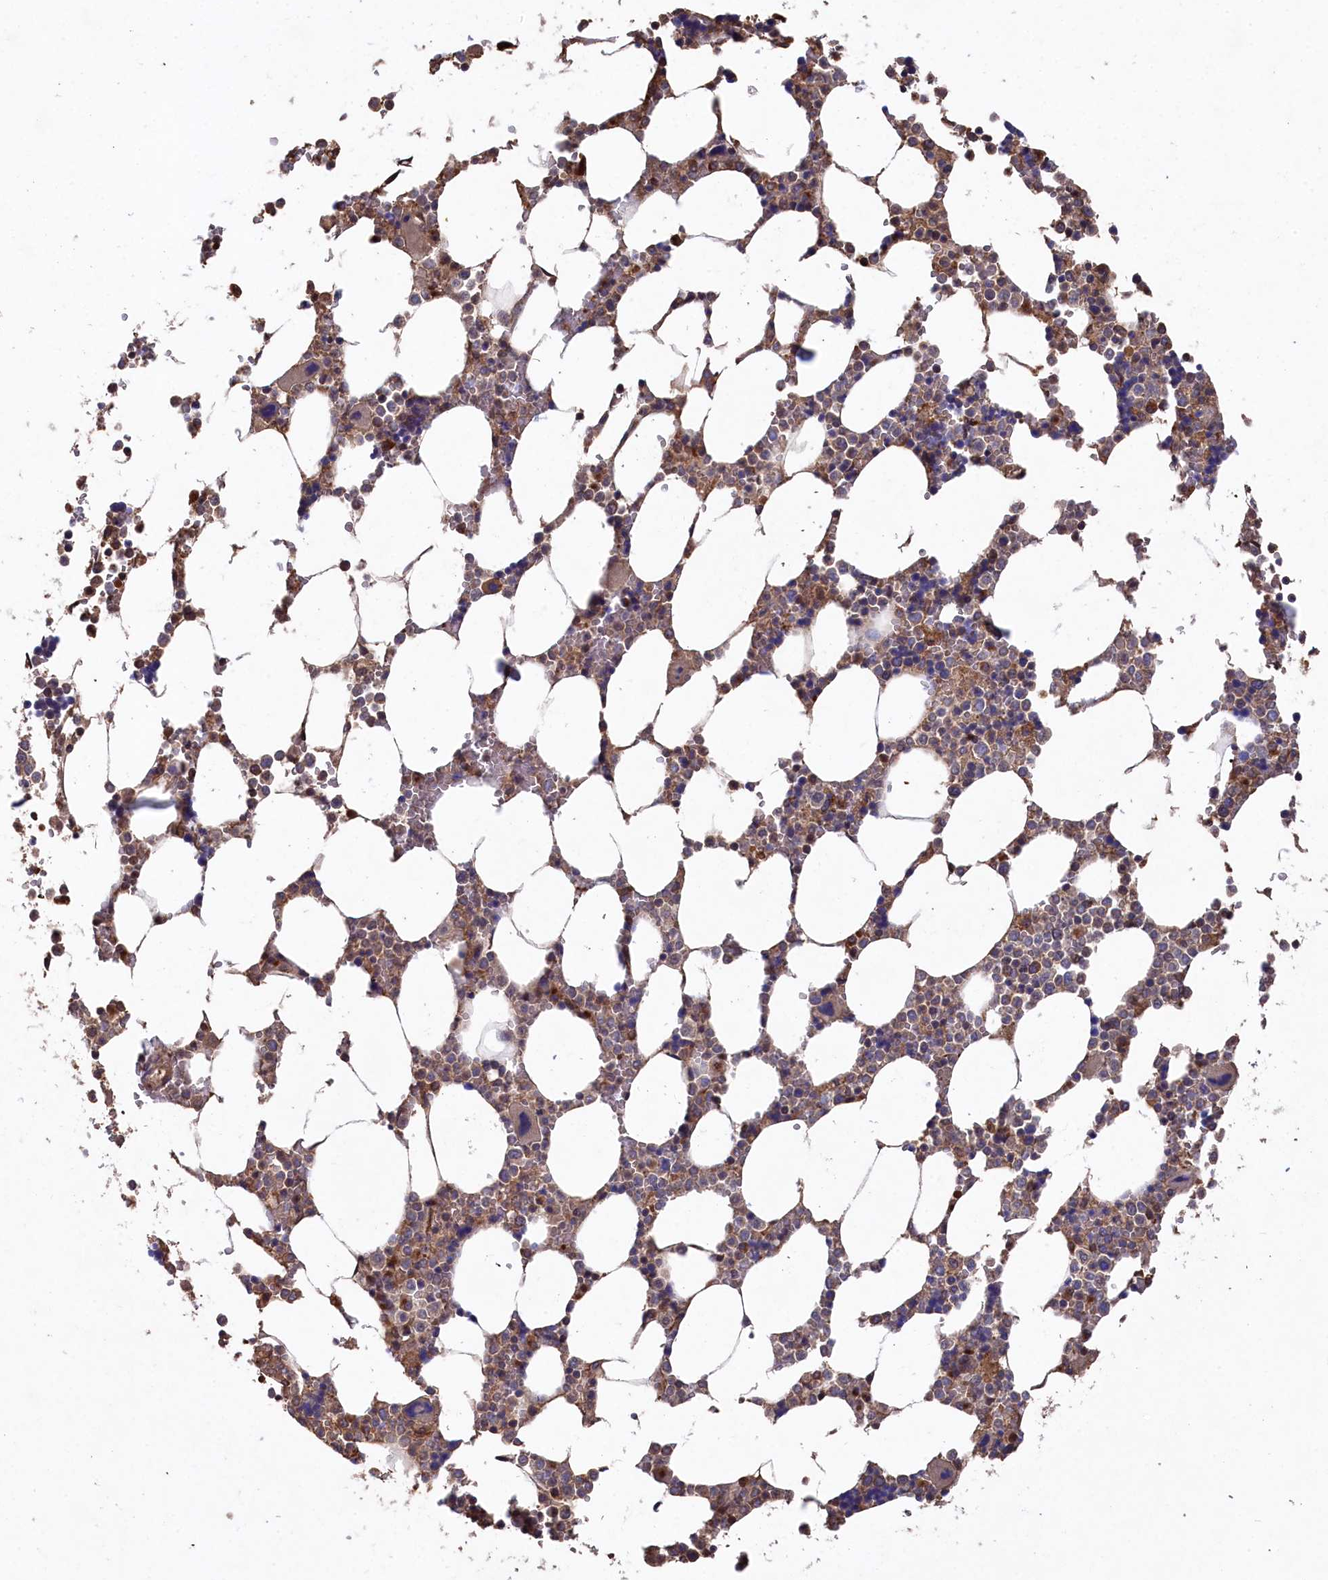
{"staining": {"intensity": "moderate", "quantity": "<25%", "location": "cytoplasmic/membranous"}, "tissue": "bone marrow", "cell_type": "Hematopoietic cells", "image_type": "normal", "snomed": [{"axis": "morphology", "description": "Normal tissue, NOS"}, {"axis": "topography", "description": "Bone marrow"}], "caption": "IHC image of unremarkable bone marrow: human bone marrow stained using immunohistochemistry (IHC) demonstrates low levels of moderate protein expression localized specifically in the cytoplasmic/membranous of hematopoietic cells, appearing as a cytoplasmic/membranous brown color.", "gene": "NAA60", "patient": {"sex": "male", "age": 64}}